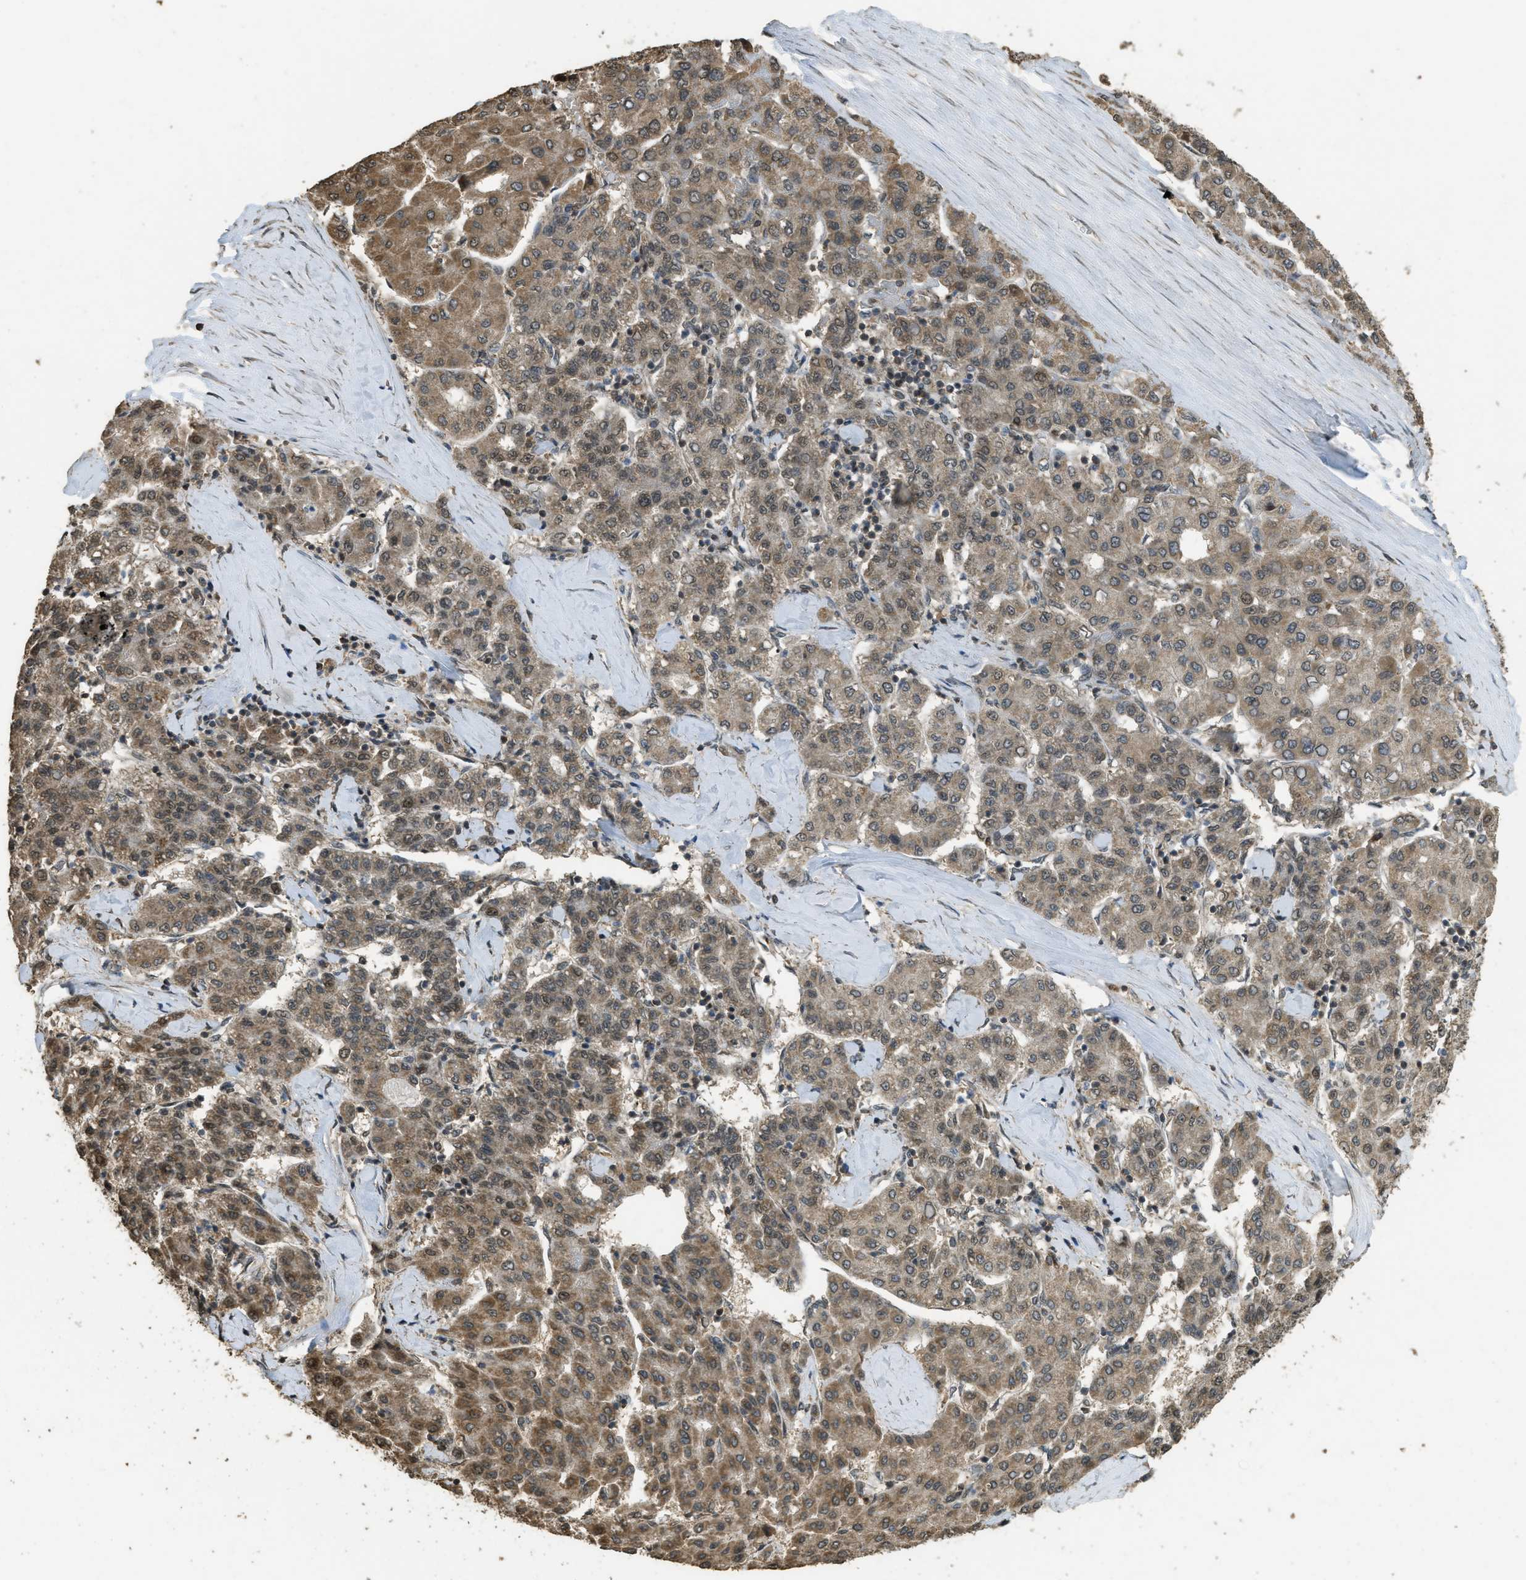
{"staining": {"intensity": "moderate", "quantity": ">75%", "location": "cytoplasmic/membranous,nuclear"}, "tissue": "liver cancer", "cell_type": "Tumor cells", "image_type": "cancer", "snomed": [{"axis": "morphology", "description": "Carcinoma, Hepatocellular, NOS"}, {"axis": "topography", "description": "Liver"}], "caption": "Immunohistochemical staining of liver cancer (hepatocellular carcinoma) displays medium levels of moderate cytoplasmic/membranous and nuclear expression in approximately >75% of tumor cells.", "gene": "CTPS1", "patient": {"sex": "male", "age": 65}}